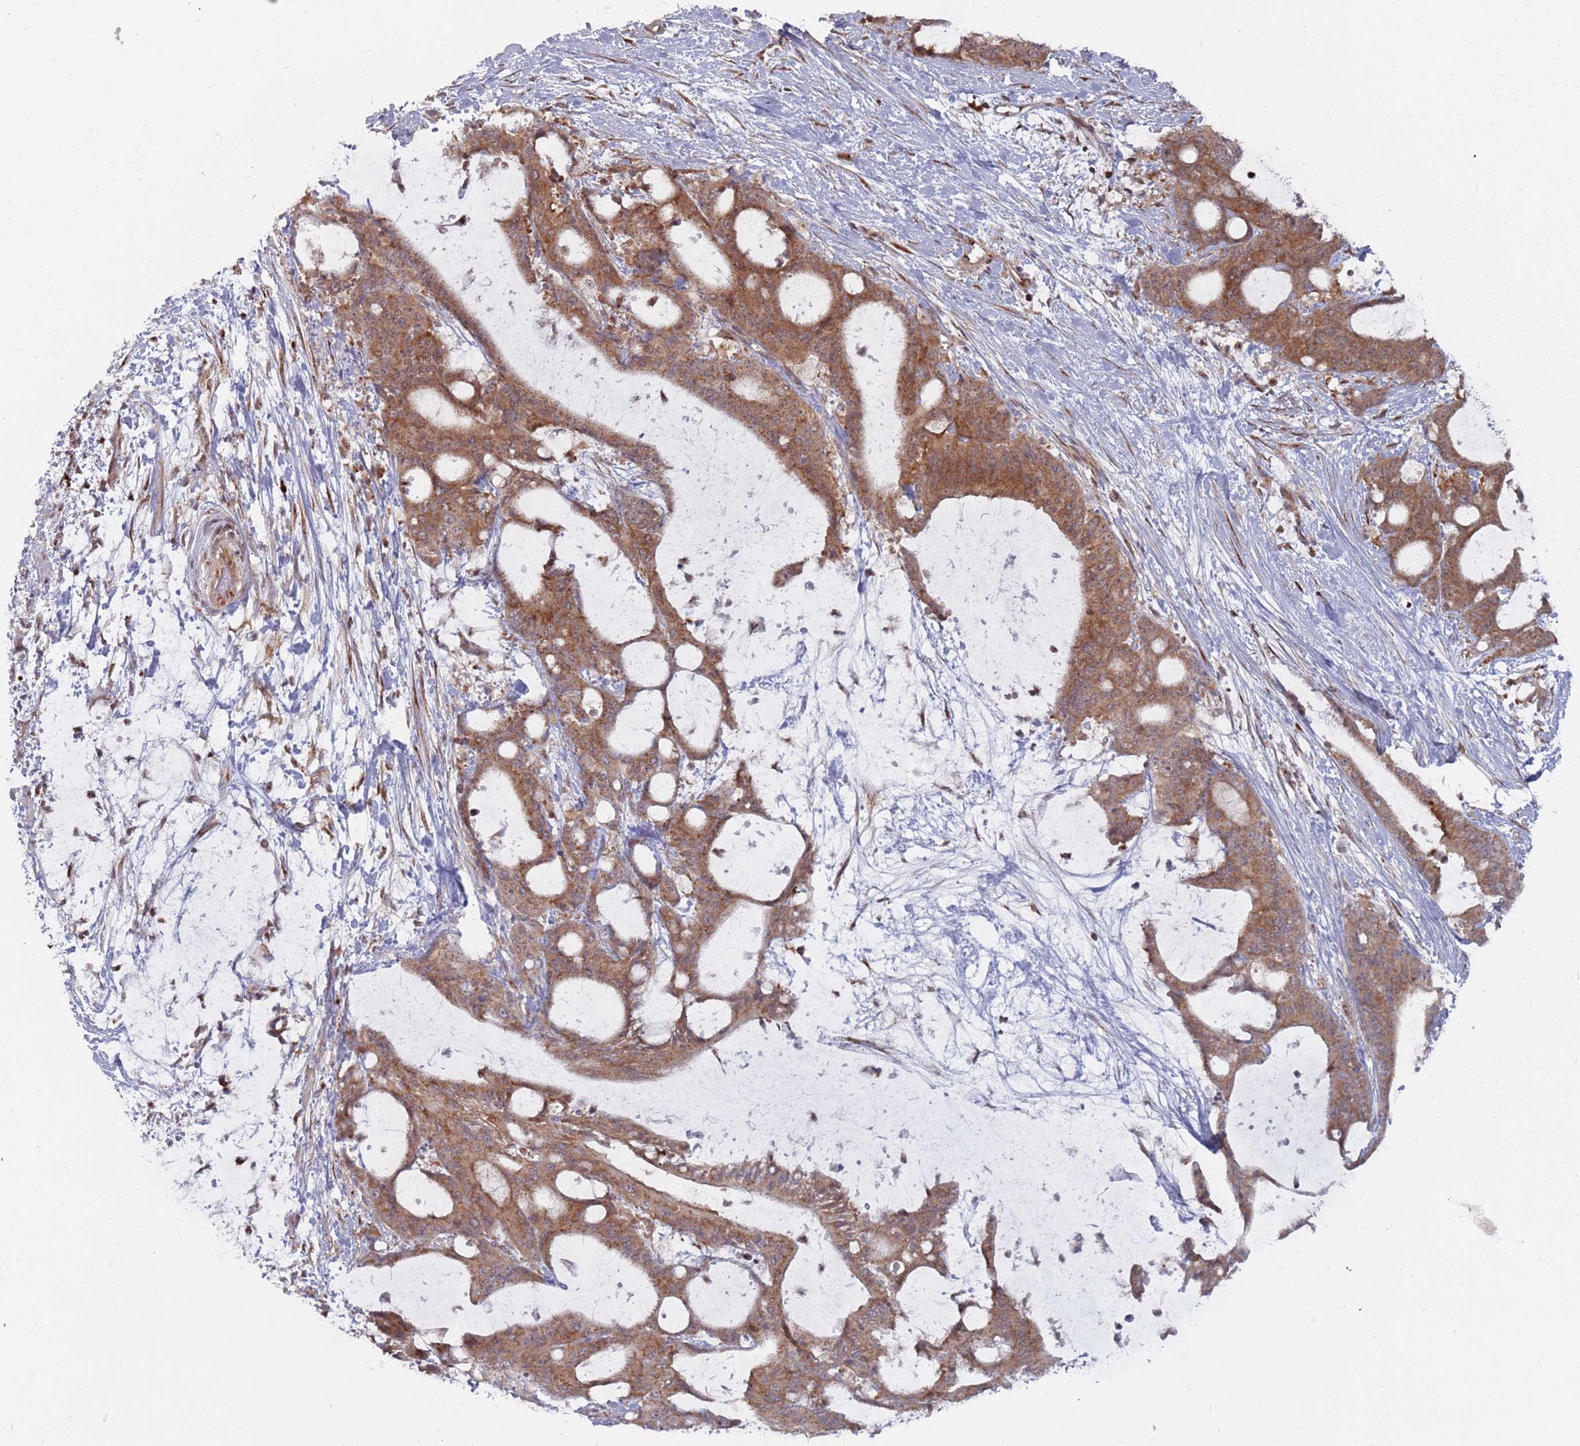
{"staining": {"intensity": "moderate", "quantity": ">75%", "location": "cytoplasmic/membranous"}, "tissue": "liver cancer", "cell_type": "Tumor cells", "image_type": "cancer", "snomed": [{"axis": "morphology", "description": "Normal tissue, NOS"}, {"axis": "morphology", "description": "Cholangiocarcinoma"}, {"axis": "topography", "description": "Liver"}, {"axis": "topography", "description": "Peripheral nerve tissue"}], "caption": "Liver cancer stained with a brown dye demonstrates moderate cytoplasmic/membranous positive positivity in about >75% of tumor cells.", "gene": "FMO4", "patient": {"sex": "female", "age": 73}}